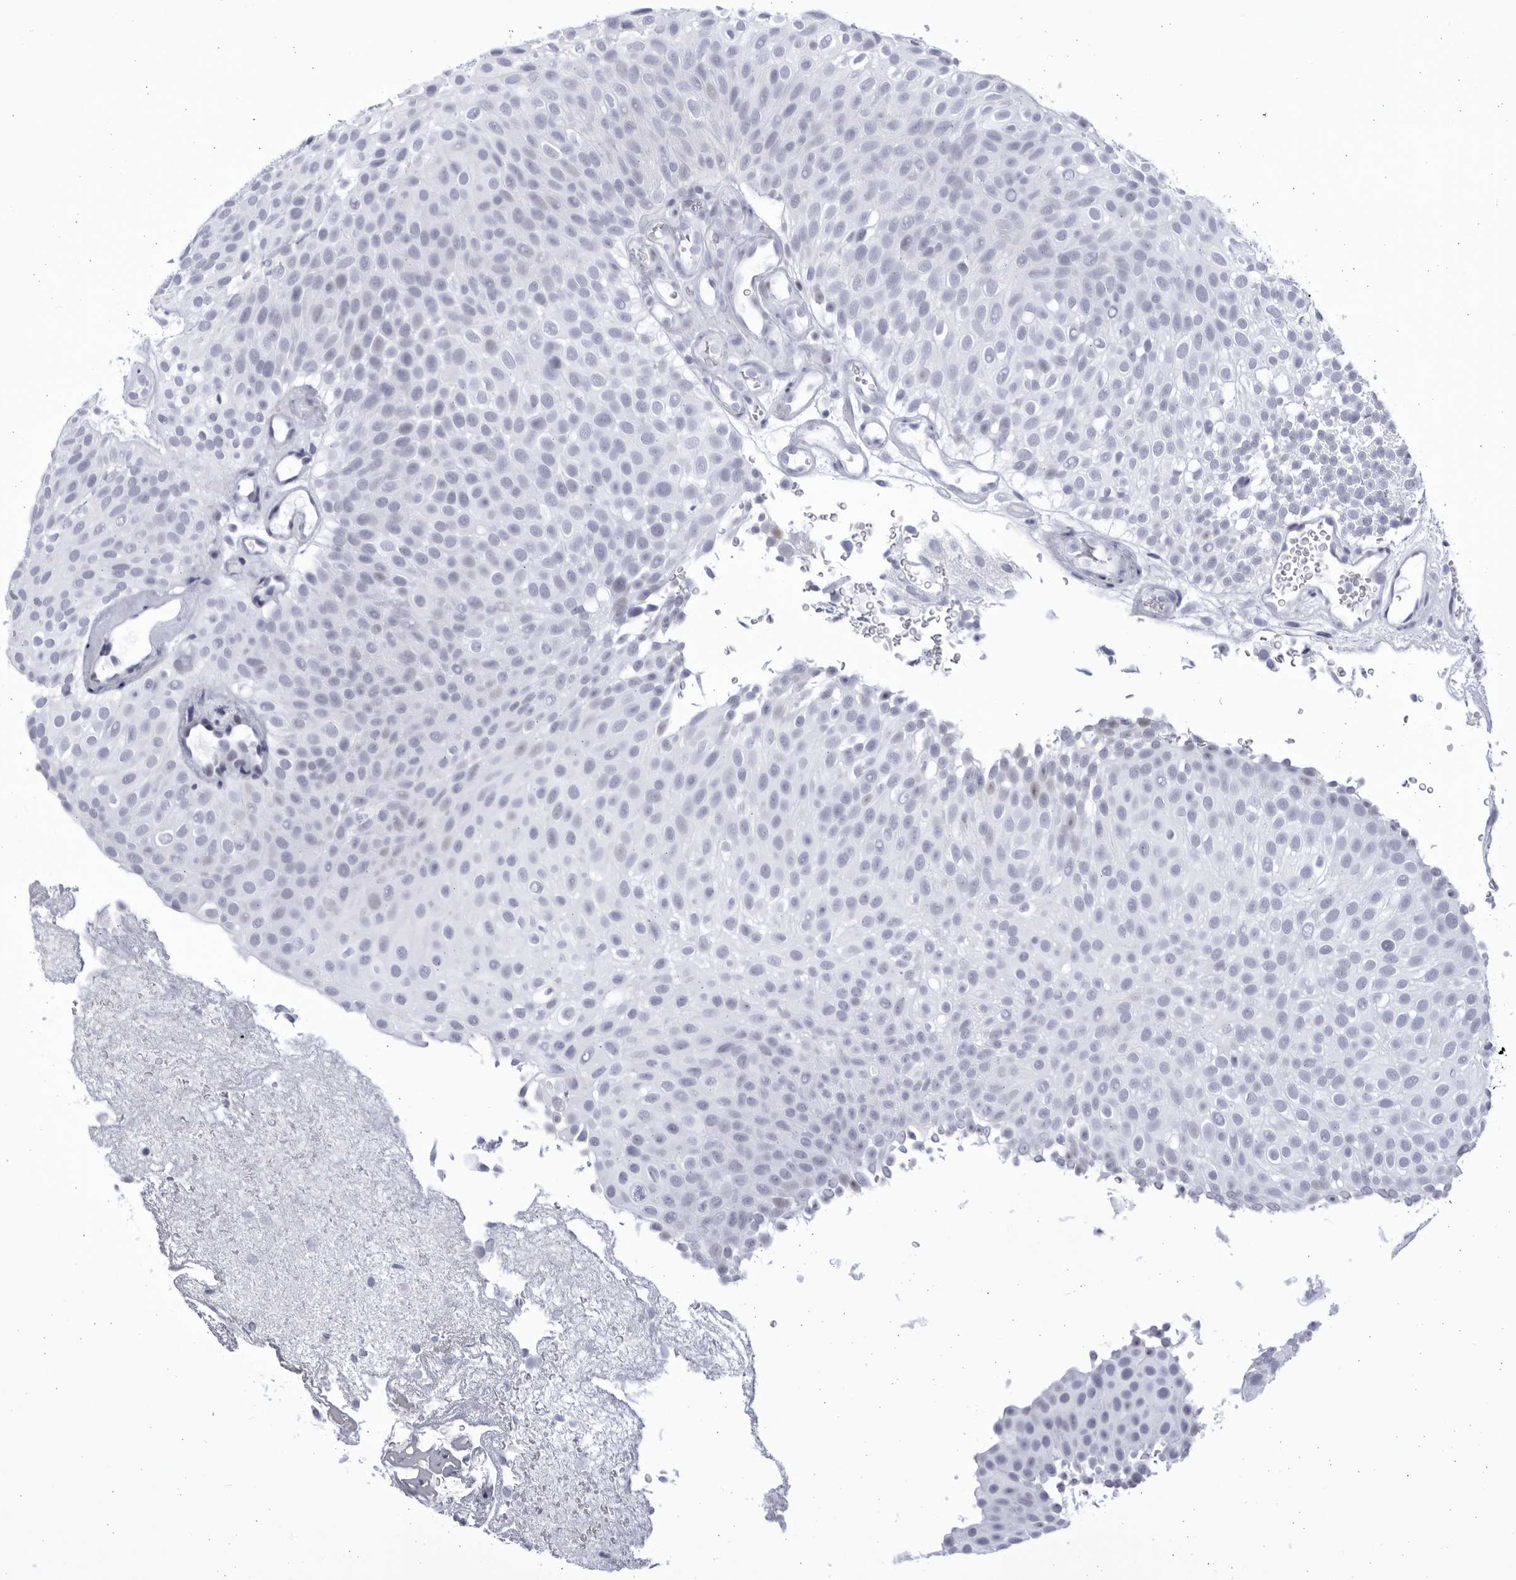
{"staining": {"intensity": "negative", "quantity": "none", "location": "none"}, "tissue": "urothelial cancer", "cell_type": "Tumor cells", "image_type": "cancer", "snomed": [{"axis": "morphology", "description": "Urothelial carcinoma, Low grade"}, {"axis": "topography", "description": "Urinary bladder"}], "caption": "A high-resolution histopathology image shows IHC staining of urothelial cancer, which exhibits no significant staining in tumor cells.", "gene": "CCDC181", "patient": {"sex": "male", "age": 78}}